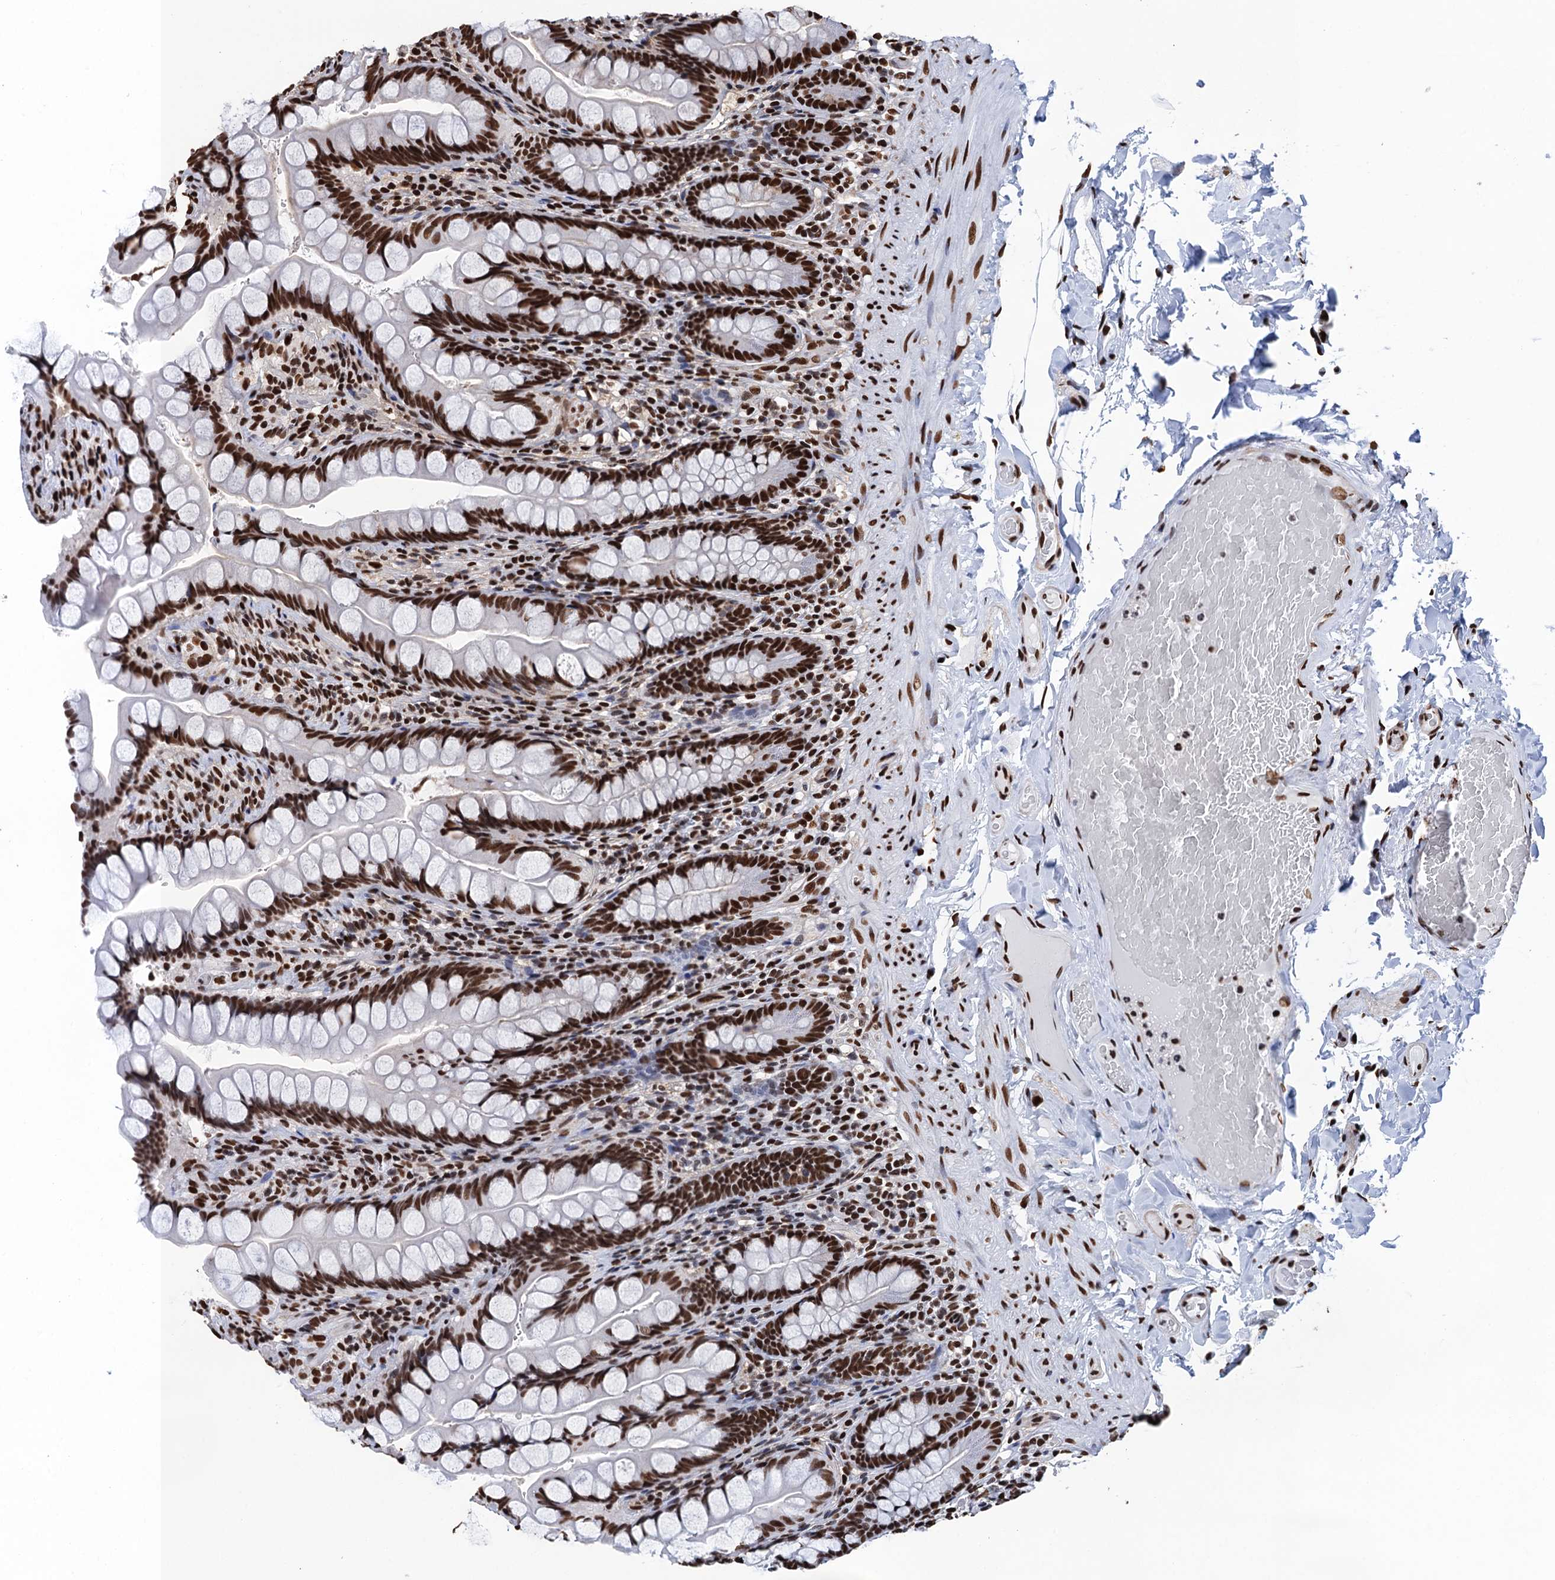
{"staining": {"intensity": "strong", "quantity": ">75%", "location": "nuclear"}, "tissue": "small intestine", "cell_type": "Glandular cells", "image_type": "normal", "snomed": [{"axis": "morphology", "description": "Normal tissue, NOS"}, {"axis": "topography", "description": "Small intestine"}], "caption": "Small intestine stained for a protein displays strong nuclear positivity in glandular cells. (IHC, brightfield microscopy, high magnification).", "gene": "UBA2", "patient": {"sex": "male", "age": 70}}